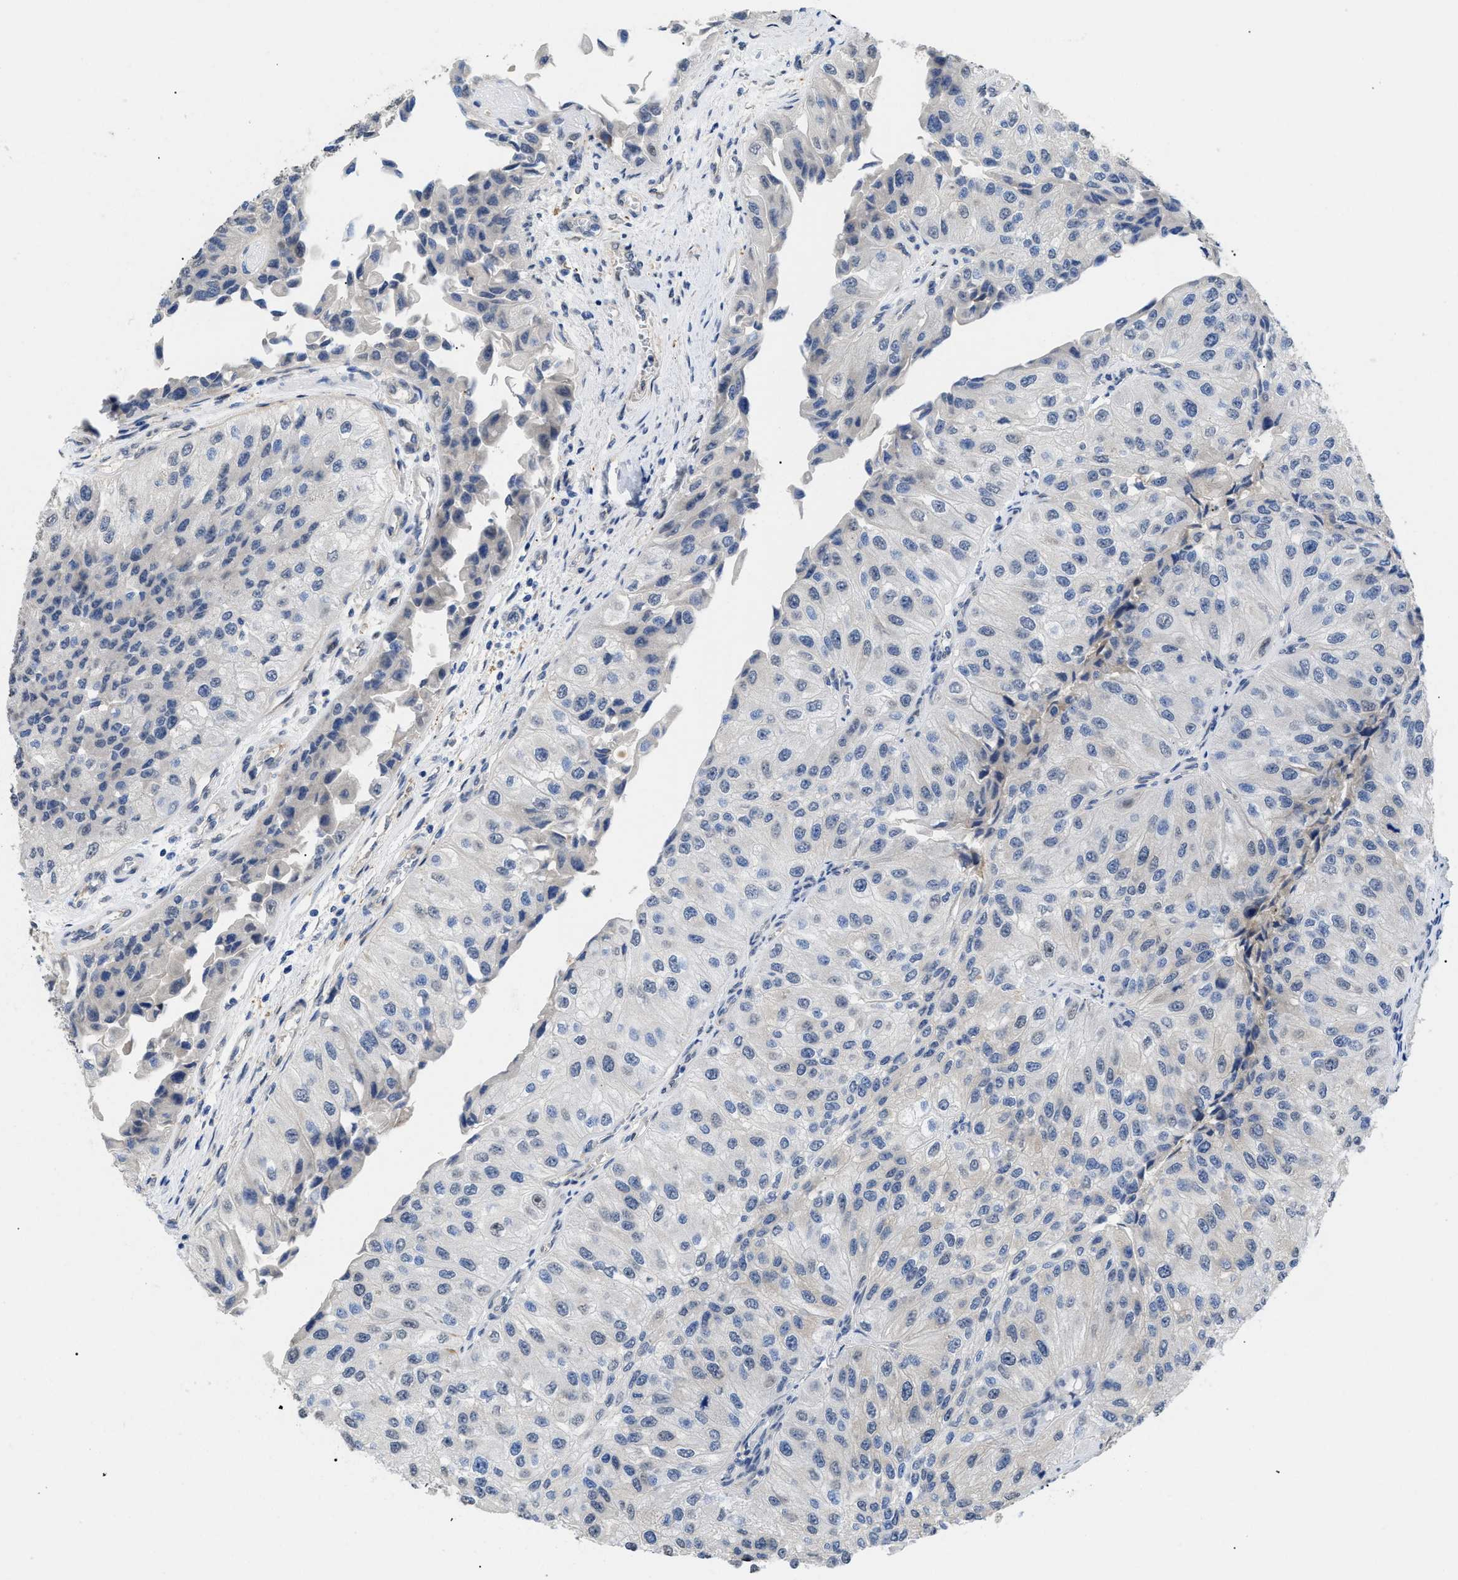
{"staining": {"intensity": "negative", "quantity": "none", "location": "none"}, "tissue": "urothelial cancer", "cell_type": "Tumor cells", "image_type": "cancer", "snomed": [{"axis": "morphology", "description": "Urothelial carcinoma, High grade"}, {"axis": "topography", "description": "Kidney"}, {"axis": "topography", "description": "Urinary bladder"}], "caption": "Tumor cells are negative for protein expression in human urothelial cancer.", "gene": "SFXN5", "patient": {"sex": "male", "age": 77}}